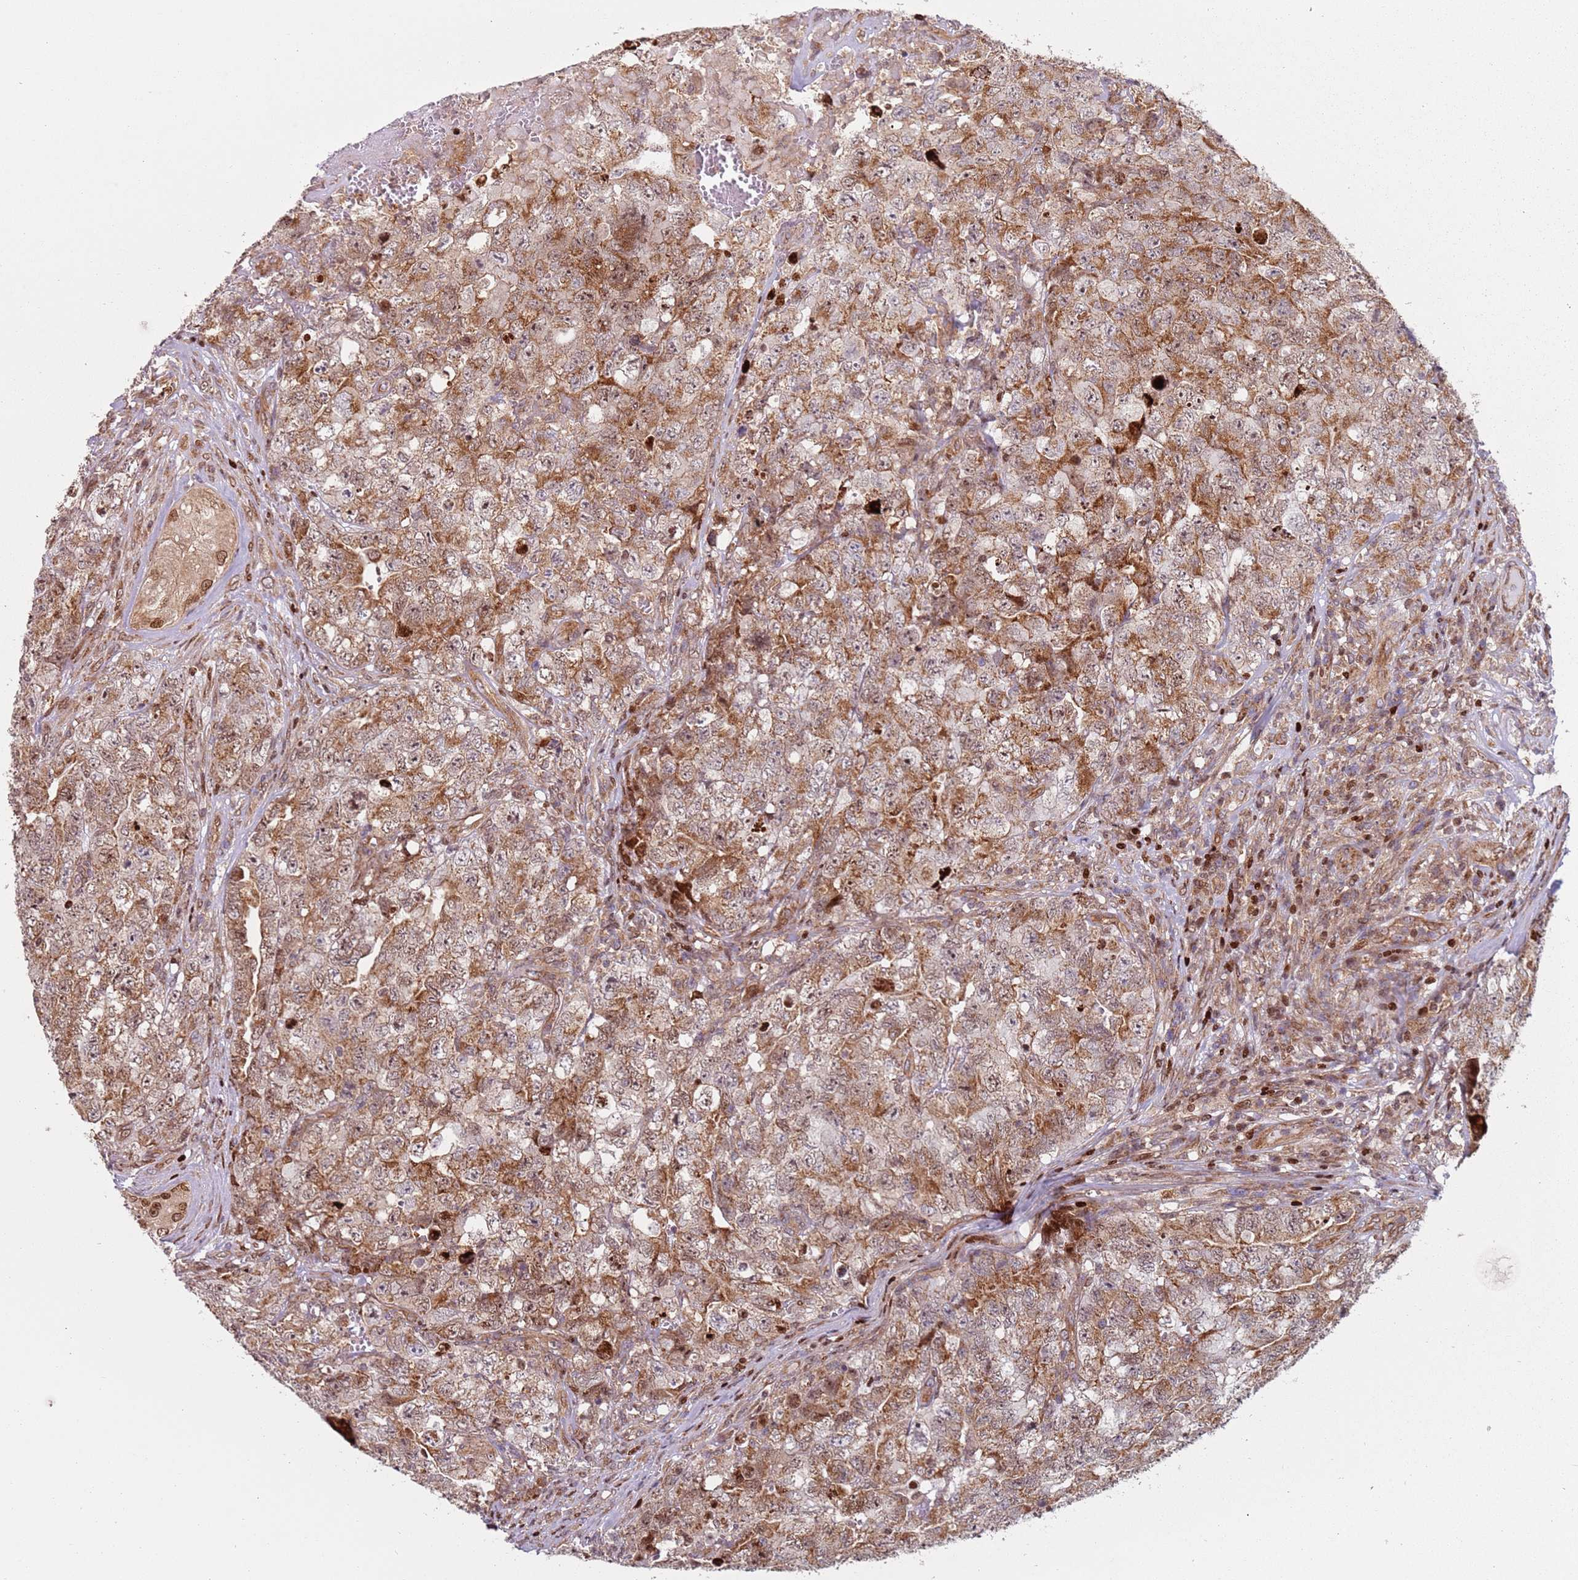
{"staining": {"intensity": "strong", "quantity": ">75%", "location": "cytoplasmic/membranous,nuclear"}, "tissue": "testis cancer", "cell_type": "Tumor cells", "image_type": "cancer", "snomed": [{"axis": "morphology", "description": "Carcinoma, Embryonal, NOS"}, {"axis": "topography", "description": "Testis"}], "caption": "Immunohistochemical staining of testis cancer shows high levels of strong cytoplasmic/membranous and nuclear expression in approximately >75% of tumor cells. The staining was performed using DAB (3,3'-diaminobenzidine), with brown indicating positive protein expression. Nuclei are stained blue with hematoxylin.", "gene": "HNRNPLL", "patient": {"sex": "male", "age": 31}}